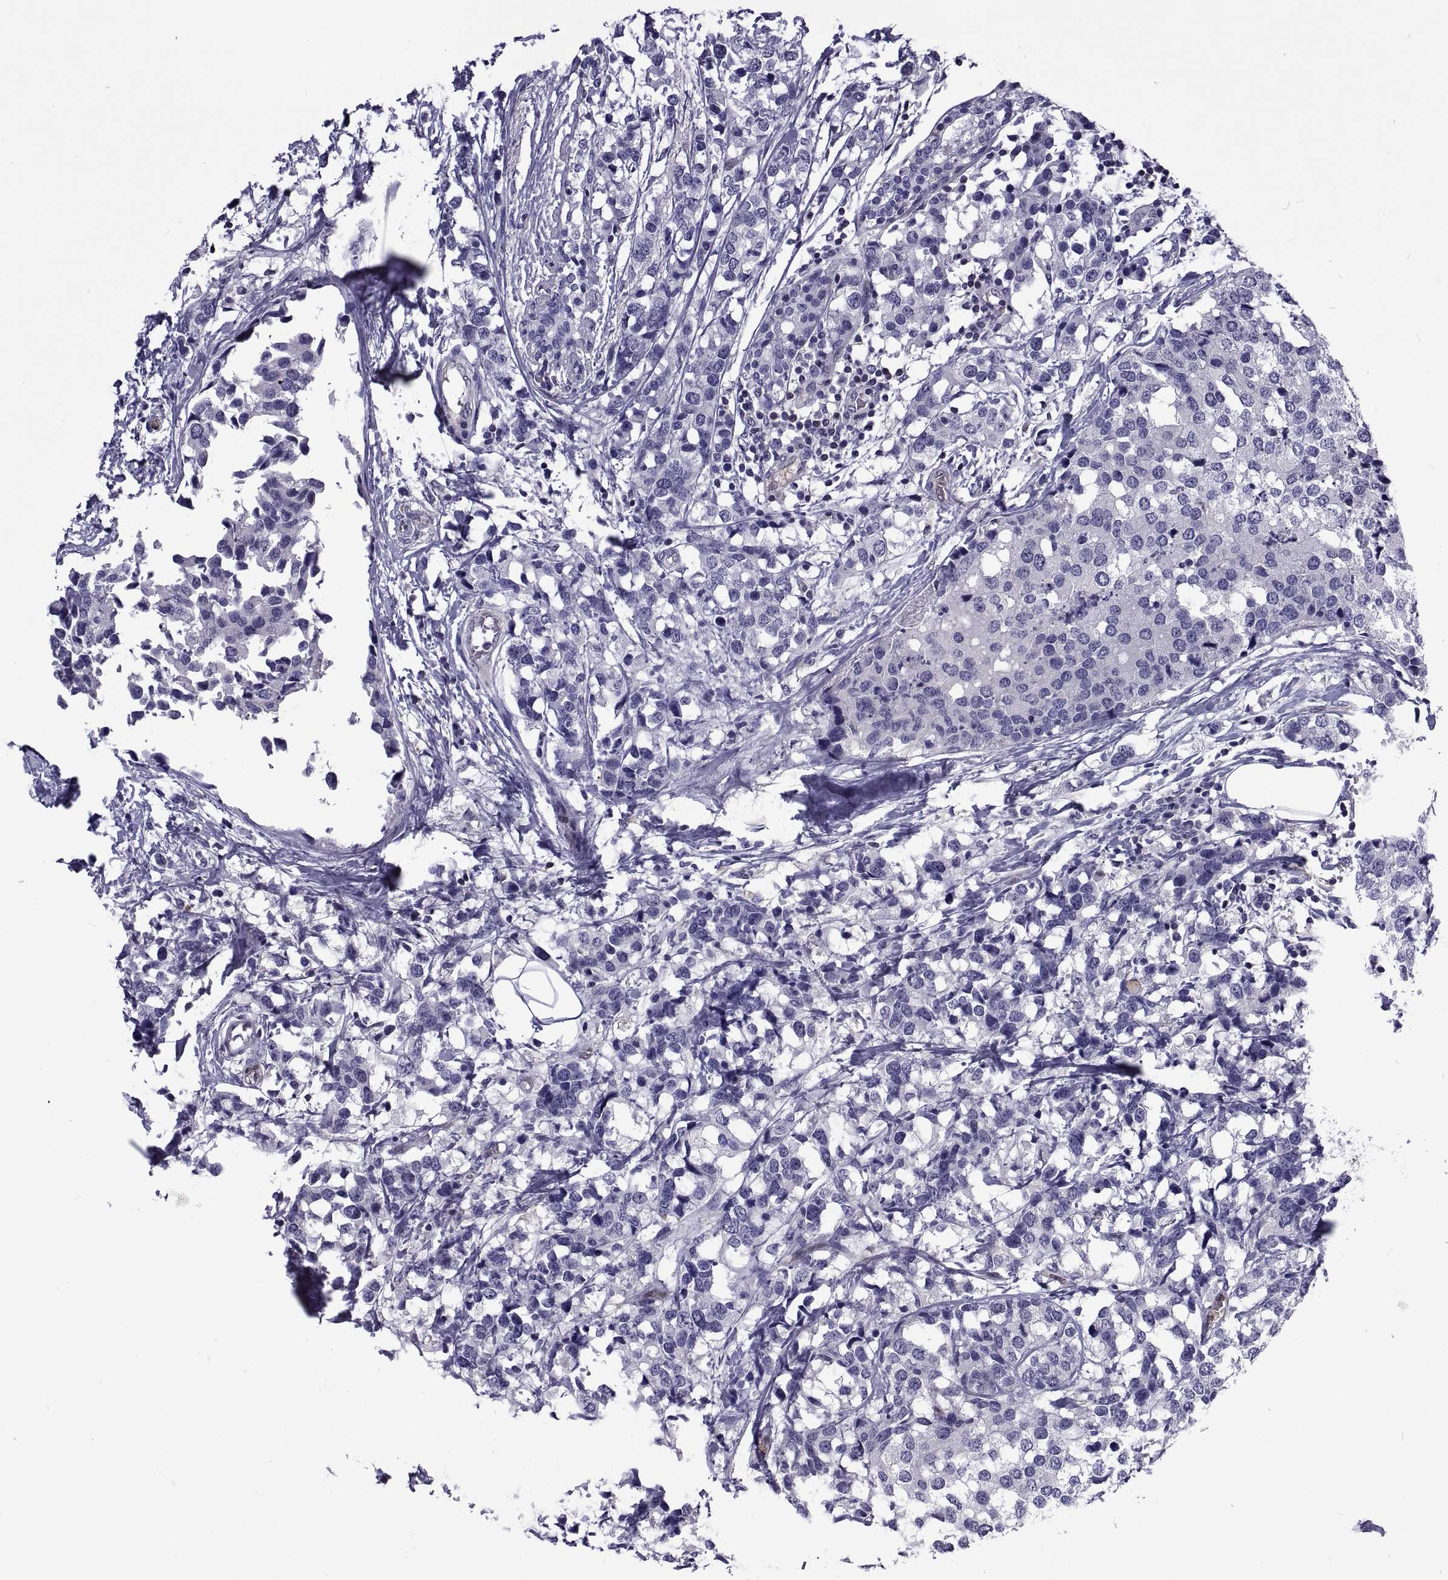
{"staining": {"intensity": "negative", "quantity": "none", "location": "none"}, "tissue": "breast cancer", "cell_type": "Tumor cells", "image_type": "cancer", "snomed": [{"axis": "morphology", "description": "Lobular carcinoma"}, {"axis": "topography", "description": "Breast"}], "caption": "This is a micrograph of IHC staining of breast cancer (lobular carcinoma), which shows no staining in tumor cells. Brightfield microscopy of immunohistochemistry stained with DAB (brown) and hematoxylin (blue), captured at high magnification.", "gene": "LCN9", "patient": {"sex": "female", "age": 59}}